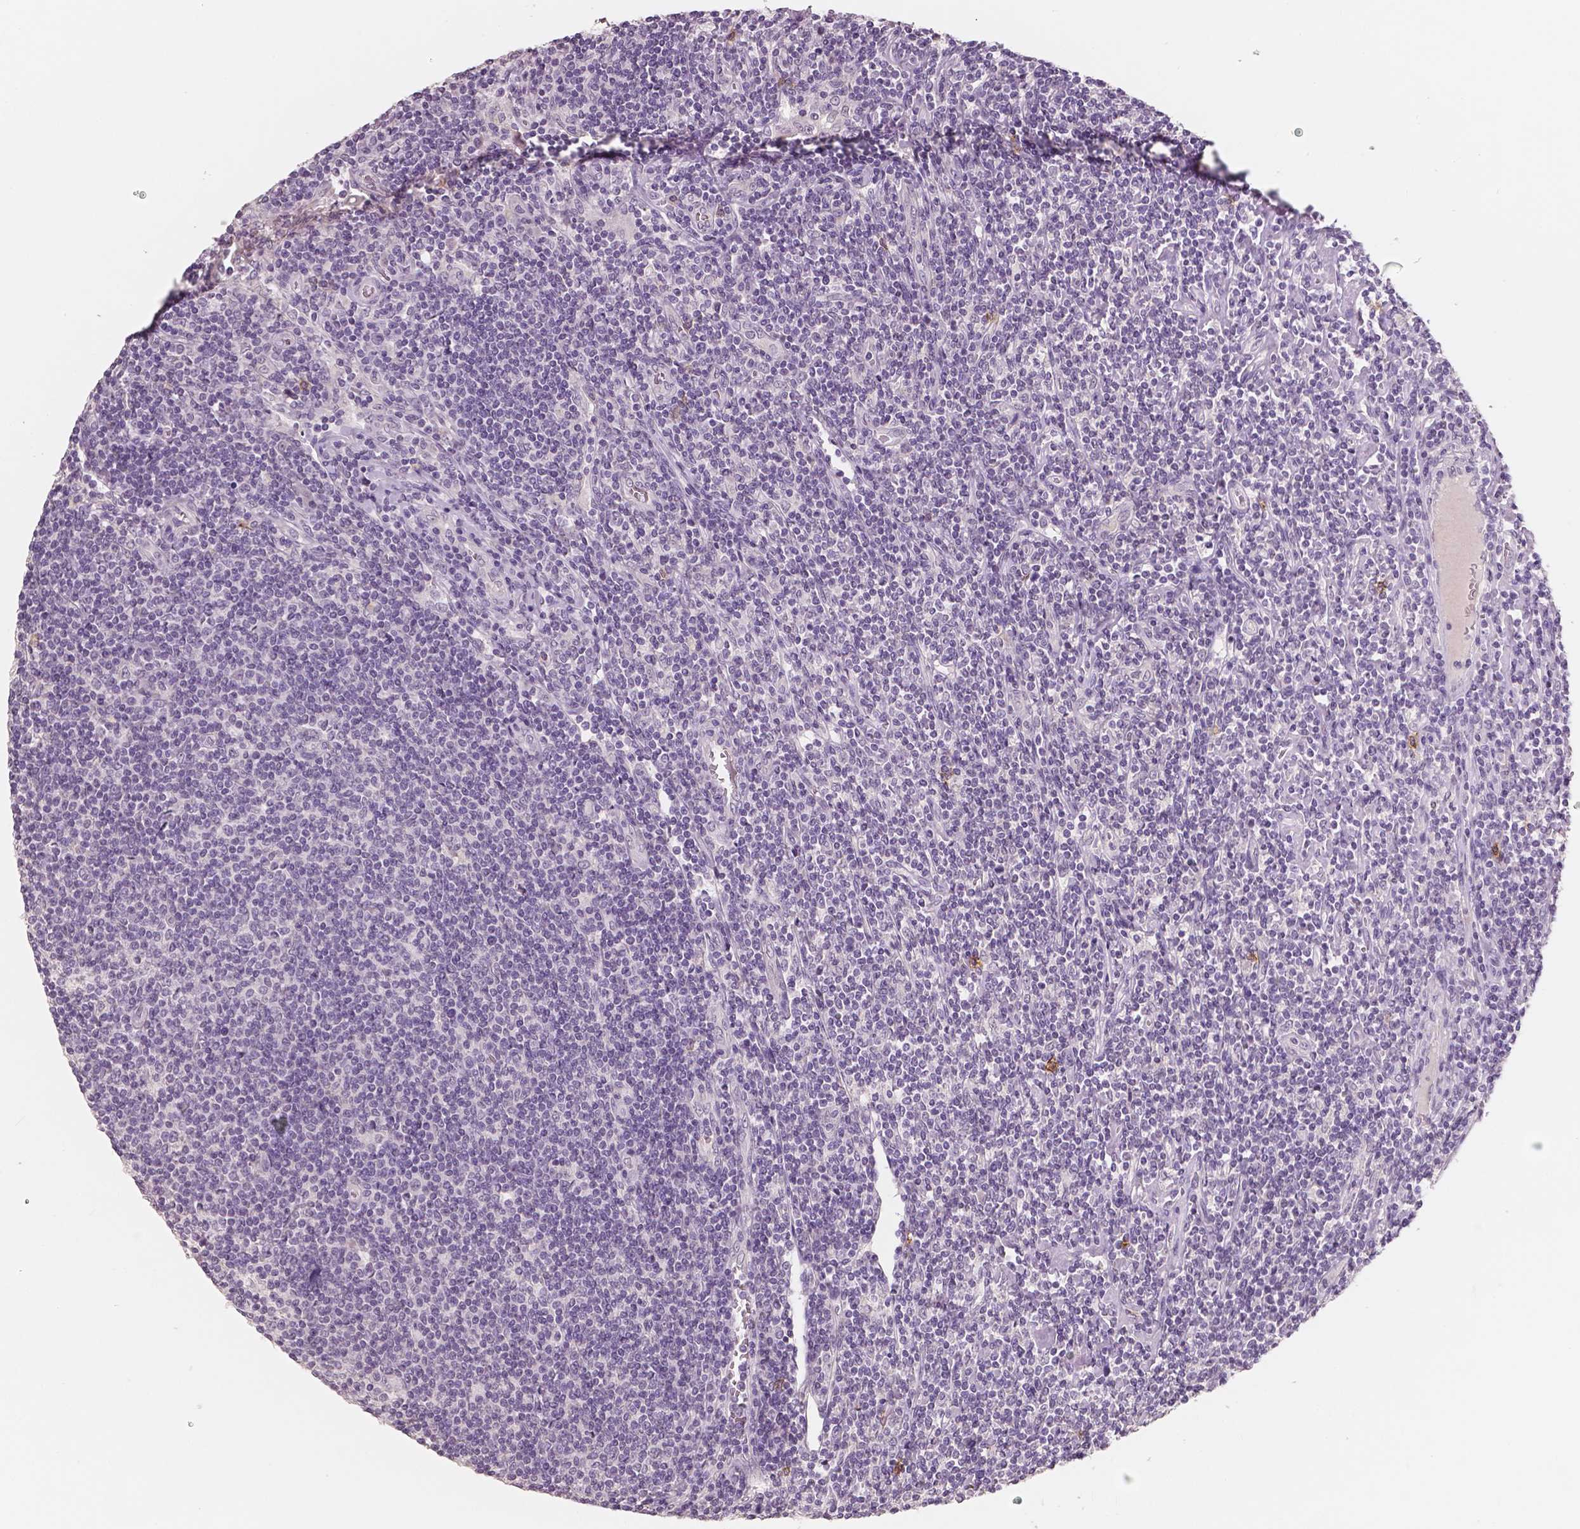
{"staining": {"intensity": "negative", "quantity": "none", "location": "none"}, "tissue": "lymphoma", "cell_type": "Tumor cells", "image_type": "cancer", "snomed": [{"axis": "morphology", "description": "Hodgkin's disease, NOS"}, {"axis": "topography", "description": "Lymph node"}], "caption": "Tumor cells show no significant protein positivity in Hodgkin's disease. Nuclei are stained in blue.", "gene": "KIT", "patient": {"sex": "male", "age": 40}}